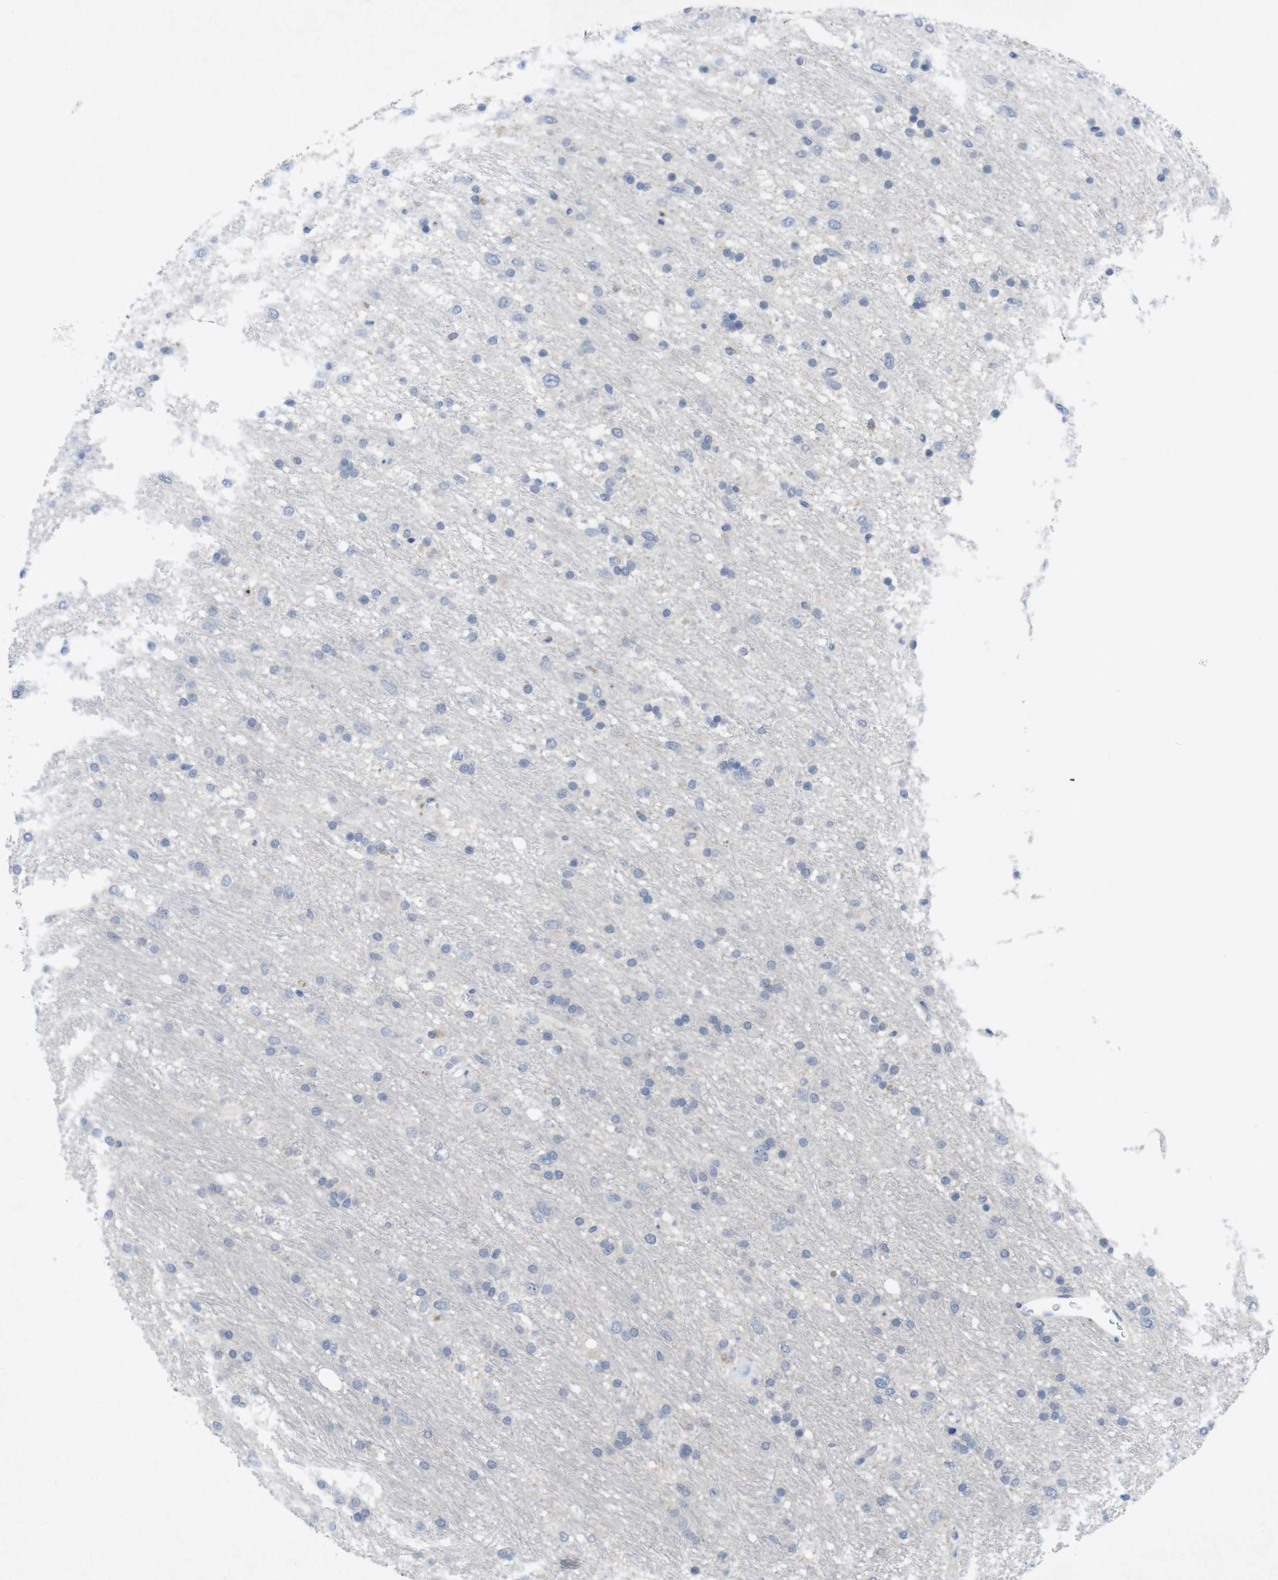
{"staining": {"intensity": "weak", "quantity": "<25%", "location": "cytoplasmic/membranous"}, "tissue": "glioma", "cell_type": "Tumor cells", "image_type": "cancer", "snomed": [{"axis": "morphology", "description": "Glioma, malignant, Low grade"}, {"axis": "topography", "description": "Brain"}], "caption": "Protein analysis of glioma exhibits no significant positivity in tumor cells.", "gene": "SLAMF7", "patient": {"sex": "male", "age": 77}}